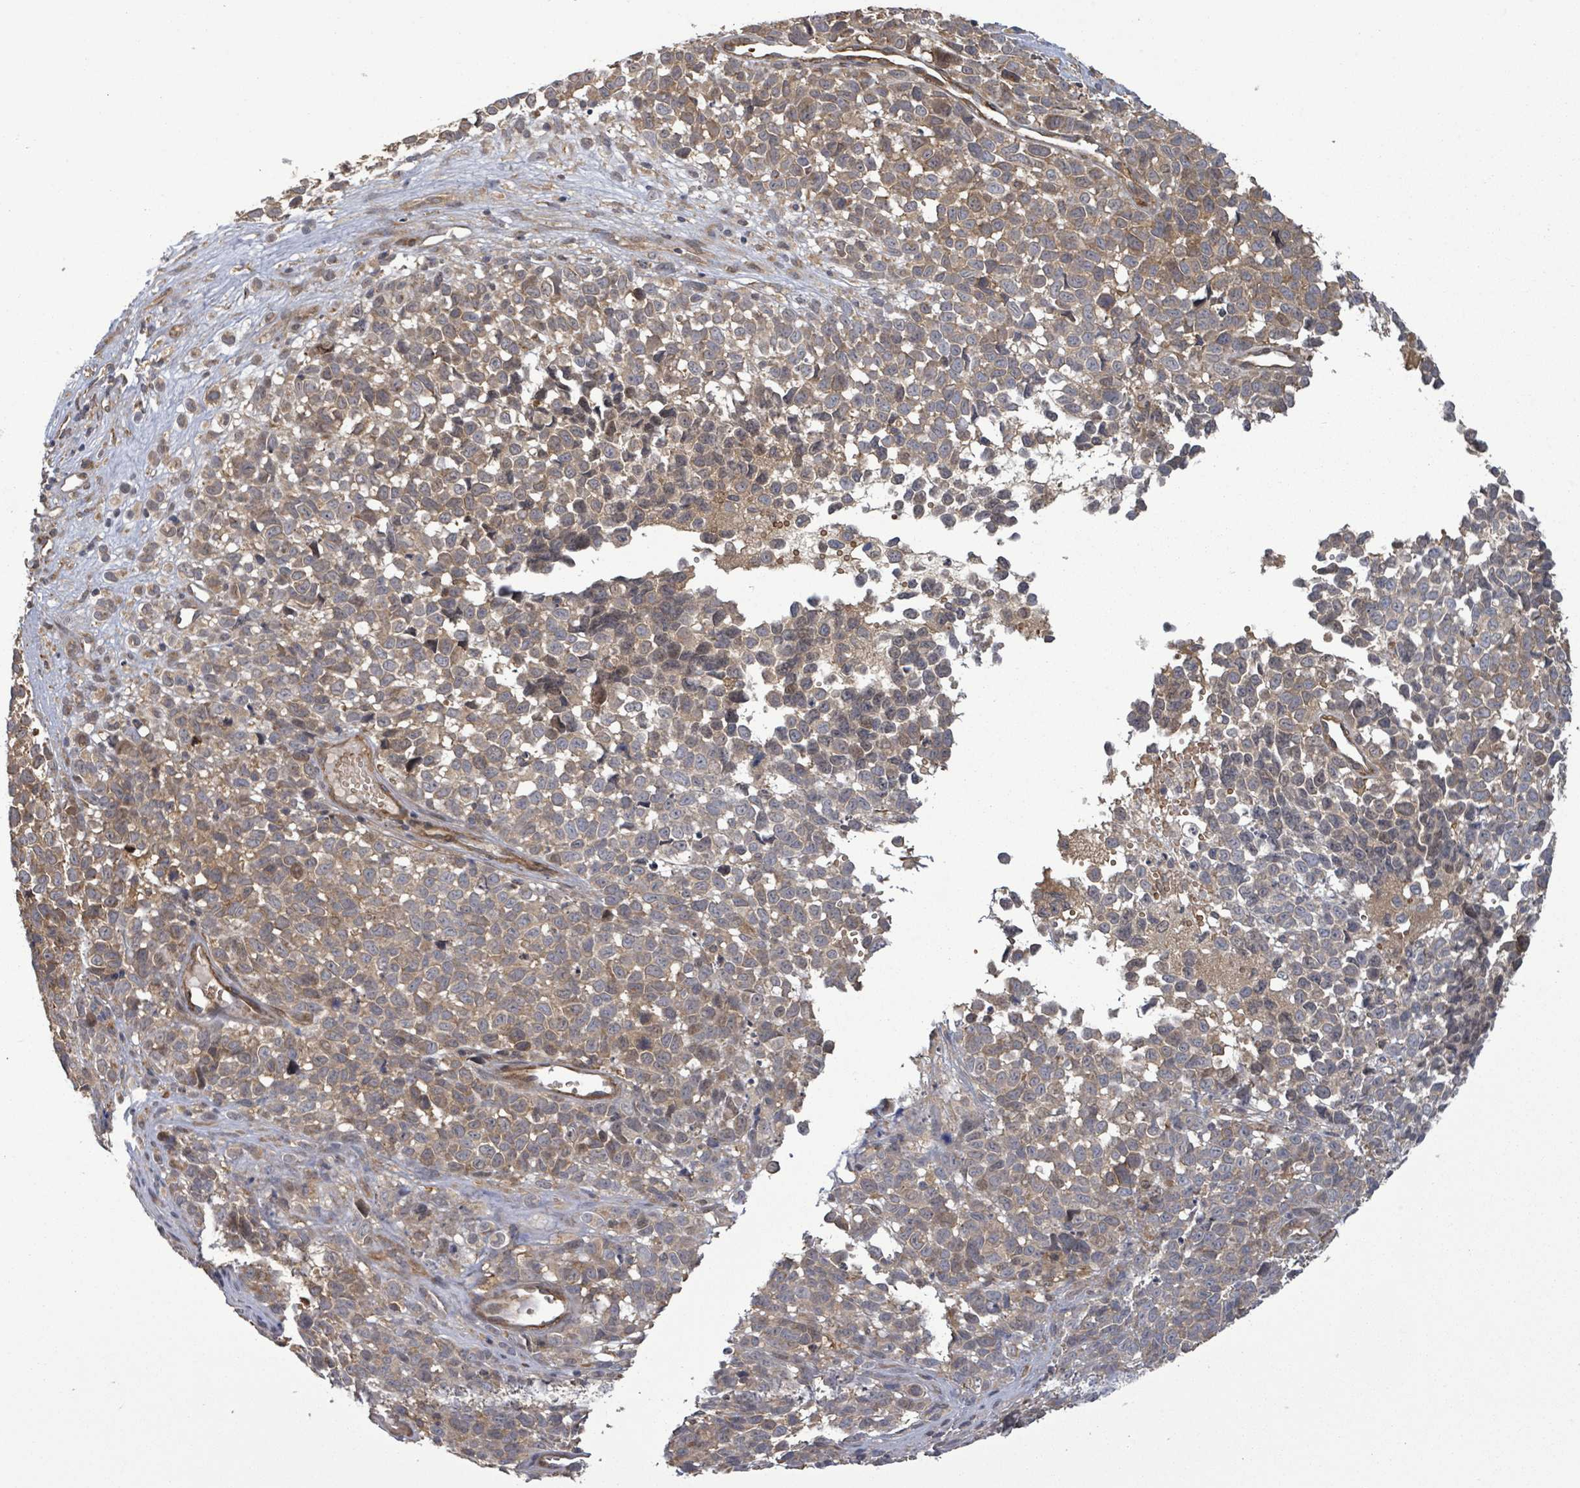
{"staining": {"intensity": "weak", "quantity": "25%-75%", "location": "cytoplasmic/membranous"}, "tissue": "melanoma", "cell_type": "Tumor cells", "image_type": "cancer", "snomed": [{"axis": "morphology", "description": "Malignant melanoma, NOS"}, {"axis": "topography", "description": "Nose, NOS"}], "caption": "Brown immunohistochemical staining in melanoma demonstrates weak cytoplasmic/membranous expression in about 25%-75% of tumor cells.", "gene": "MAP3K6", "patient": {"sex": "female", "age": 48}}